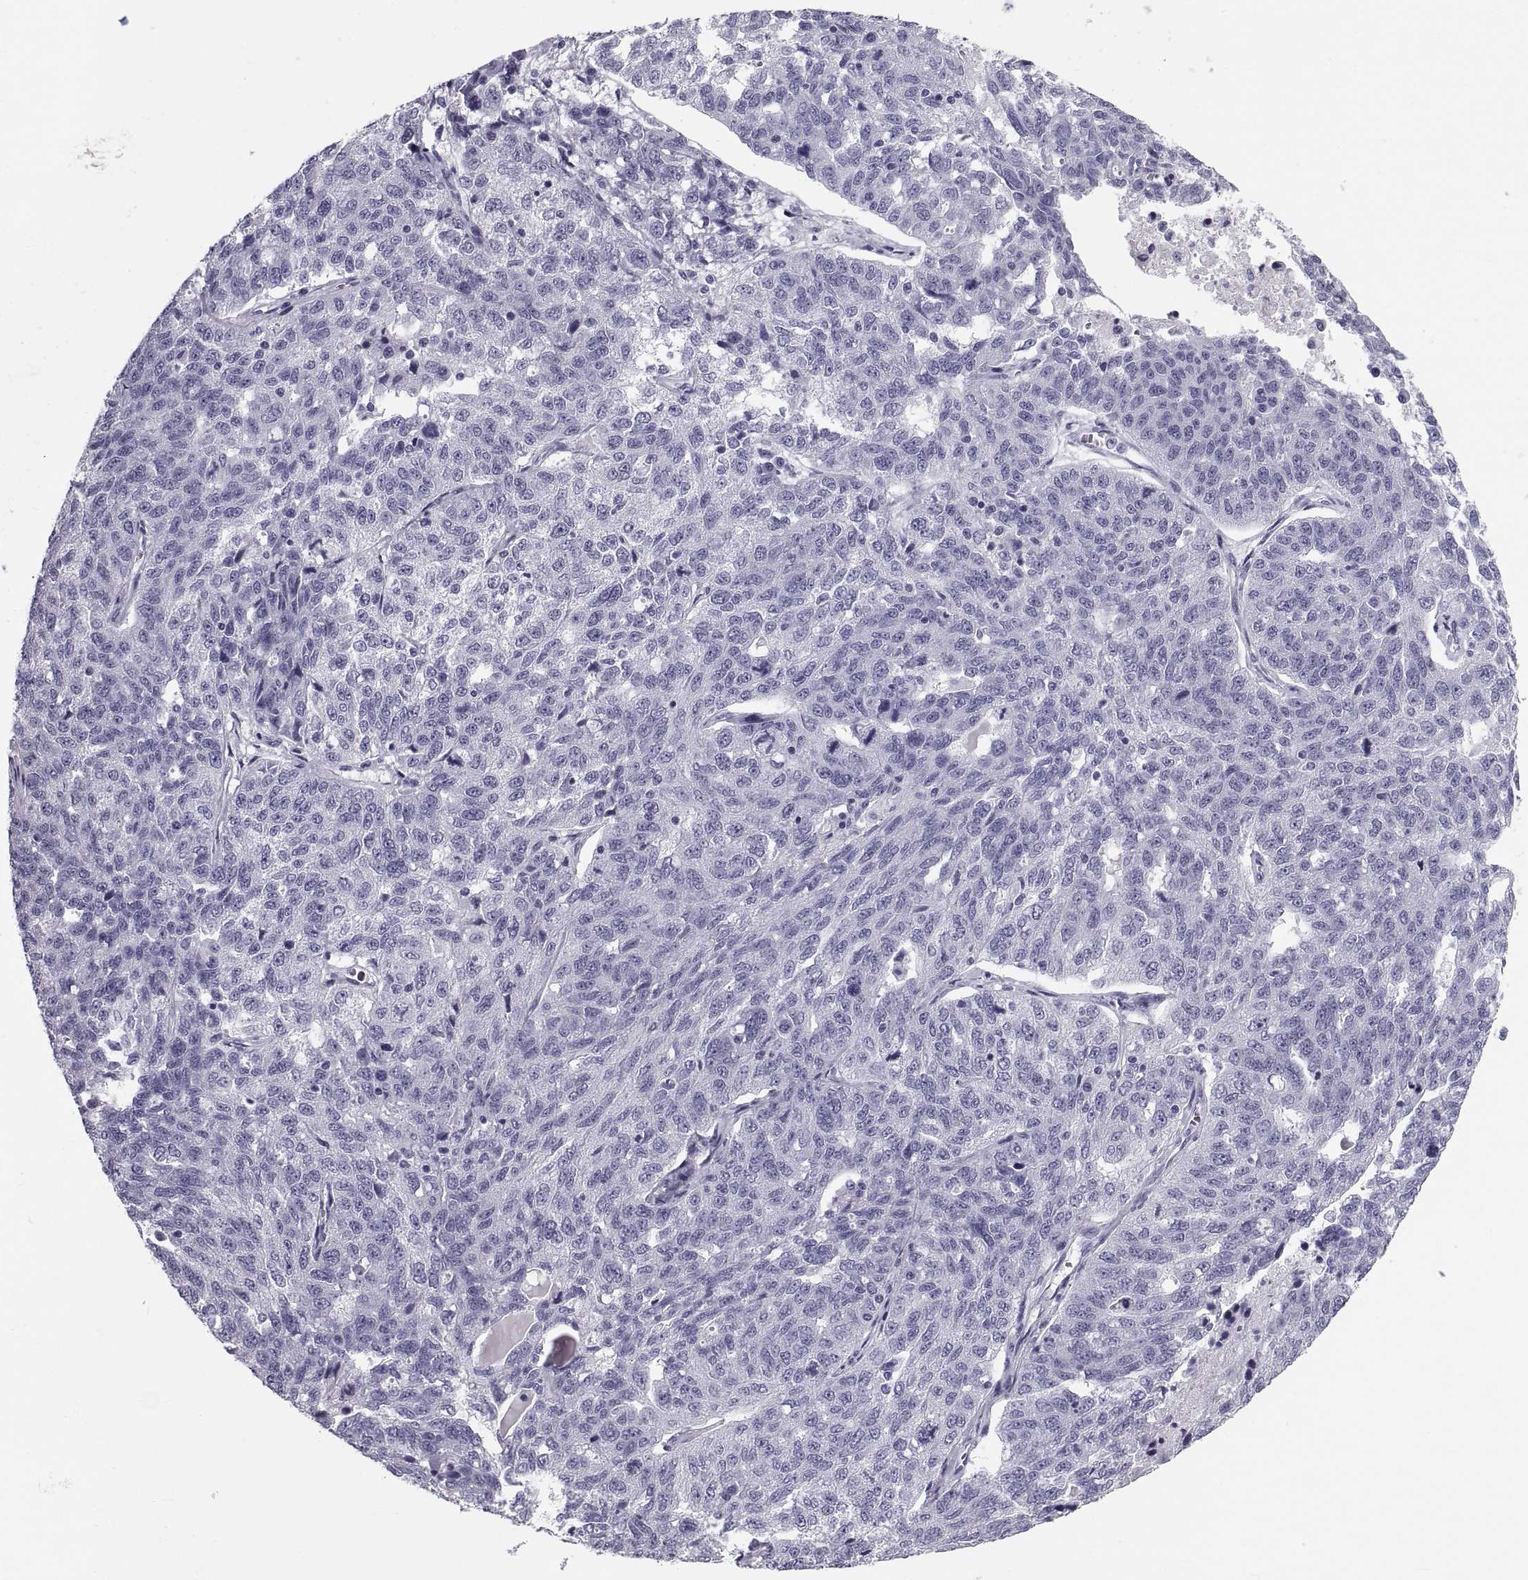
{"staining": {"intensity": "negative", "quantity": "none", "location": "none"}, "tissue": "ovarian cancer", "cell_type": "Tumor cells", "image_type": "cancer", "snomed": [{"axis": "morphology", "description": "Cystadenocarcinoma, serous, NOS"}, {"axis": "topography", "description": "Ovary"}], "caption": "Immunohistochemistry micrograph of neoplastic tissue: human ovarian cancer stained with DAB displays no significant protein positivity in tumor cells.", "gene": "CRISP1", "patient": {"sex": "female", "age": 71}}